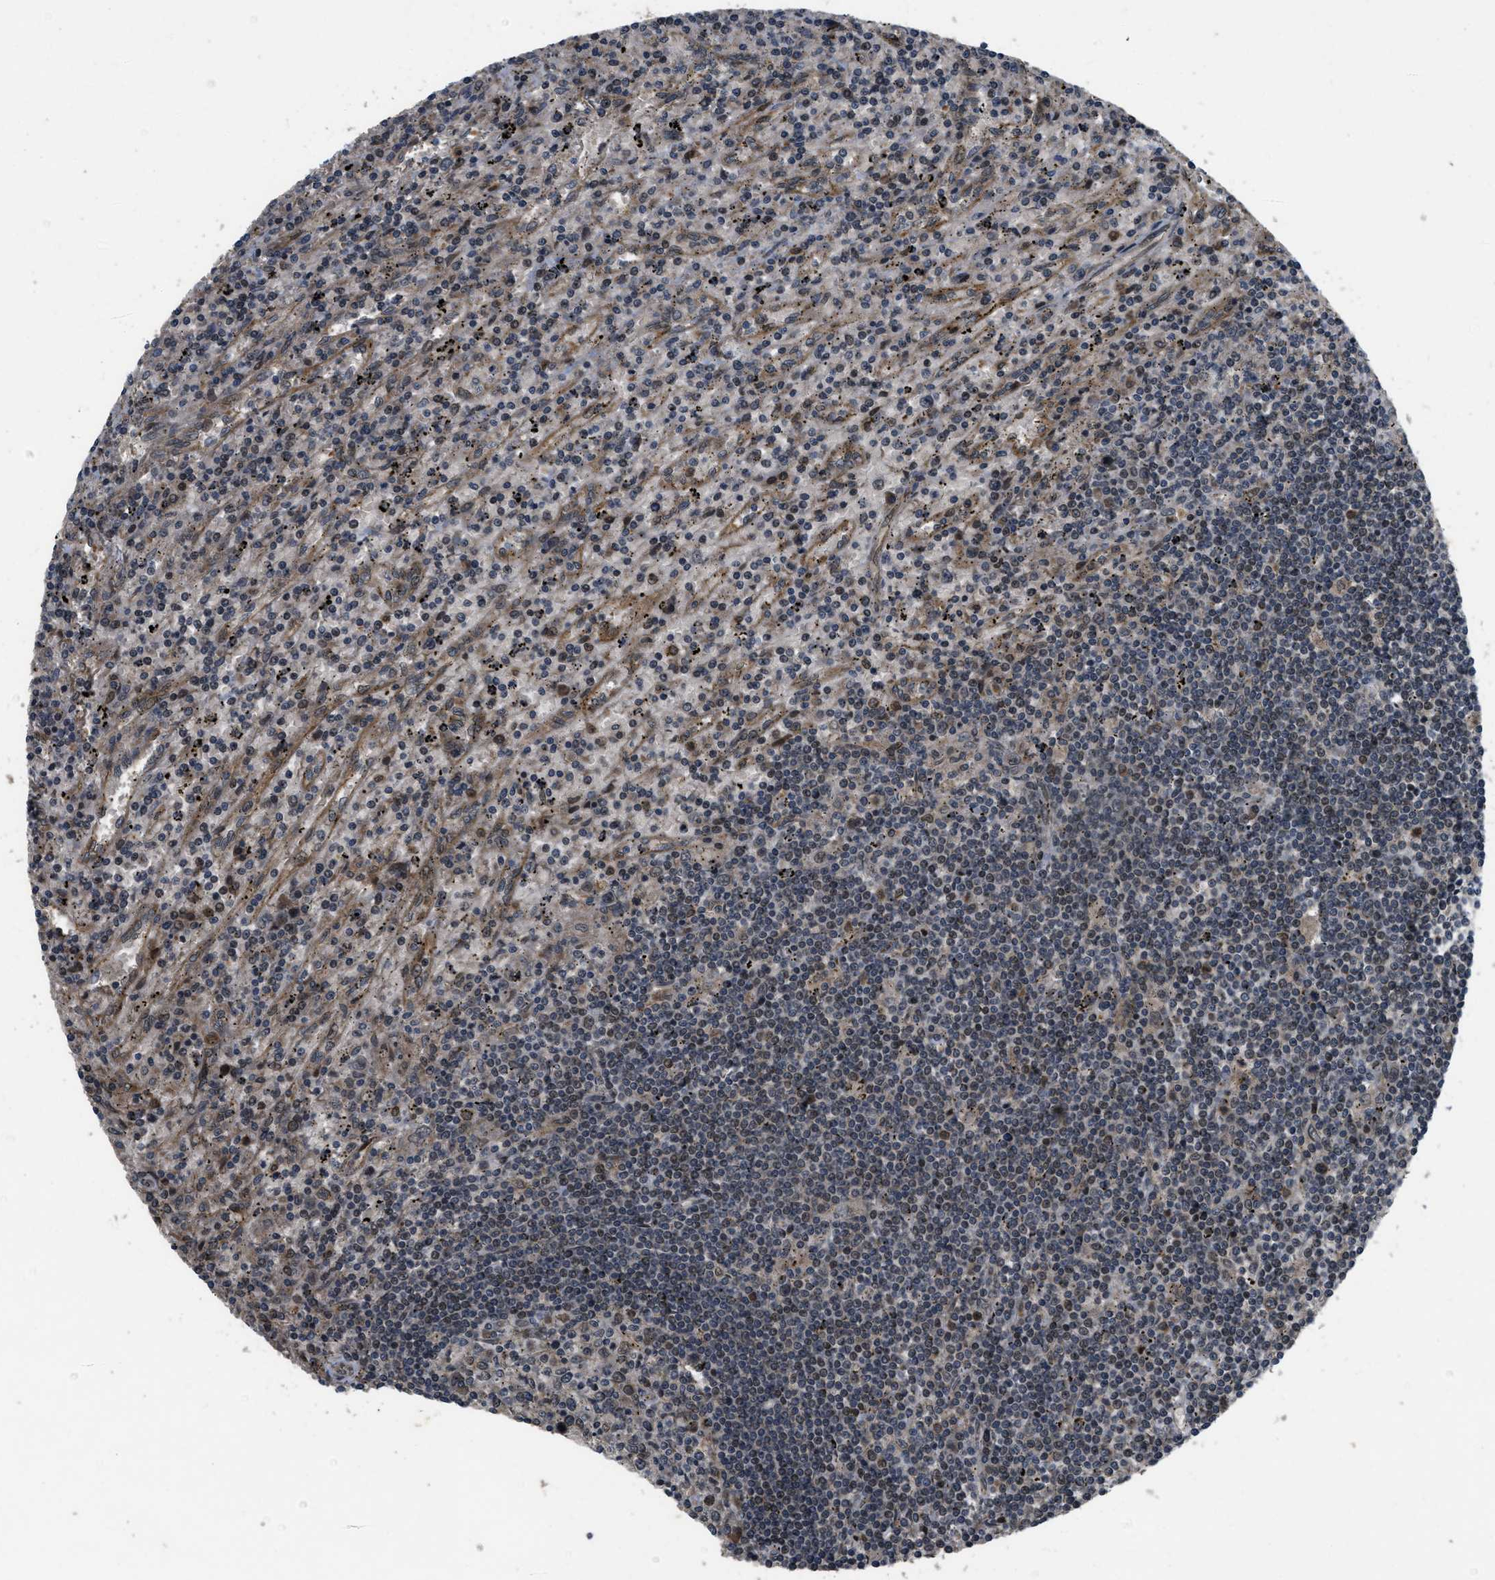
{"staining": {"intensity": "weak", "quantity": "25%-75%", "location": "cytoplasmic/membranous,nuclear"}, "tissue": "lymphoma", "cell_type": "Tumor cells", "image_type": "cancer", "snomed": [{"axis": "morphology", "description": "Malignant lymphoma, non-Hodgkin's type, Low grade"}, {"axis": "topography", "description": "Spleen"}], "caption": "Malignant lymphoma, non-Hodgkin's type (low-grade) stained with IHC demonstrates weak cytoplasmic/membranous and nuclear staining in approximately 25%-75% of tumor cells.", "gene": "SPTLC1", "patient": {"sex": "male", "age": 76}}